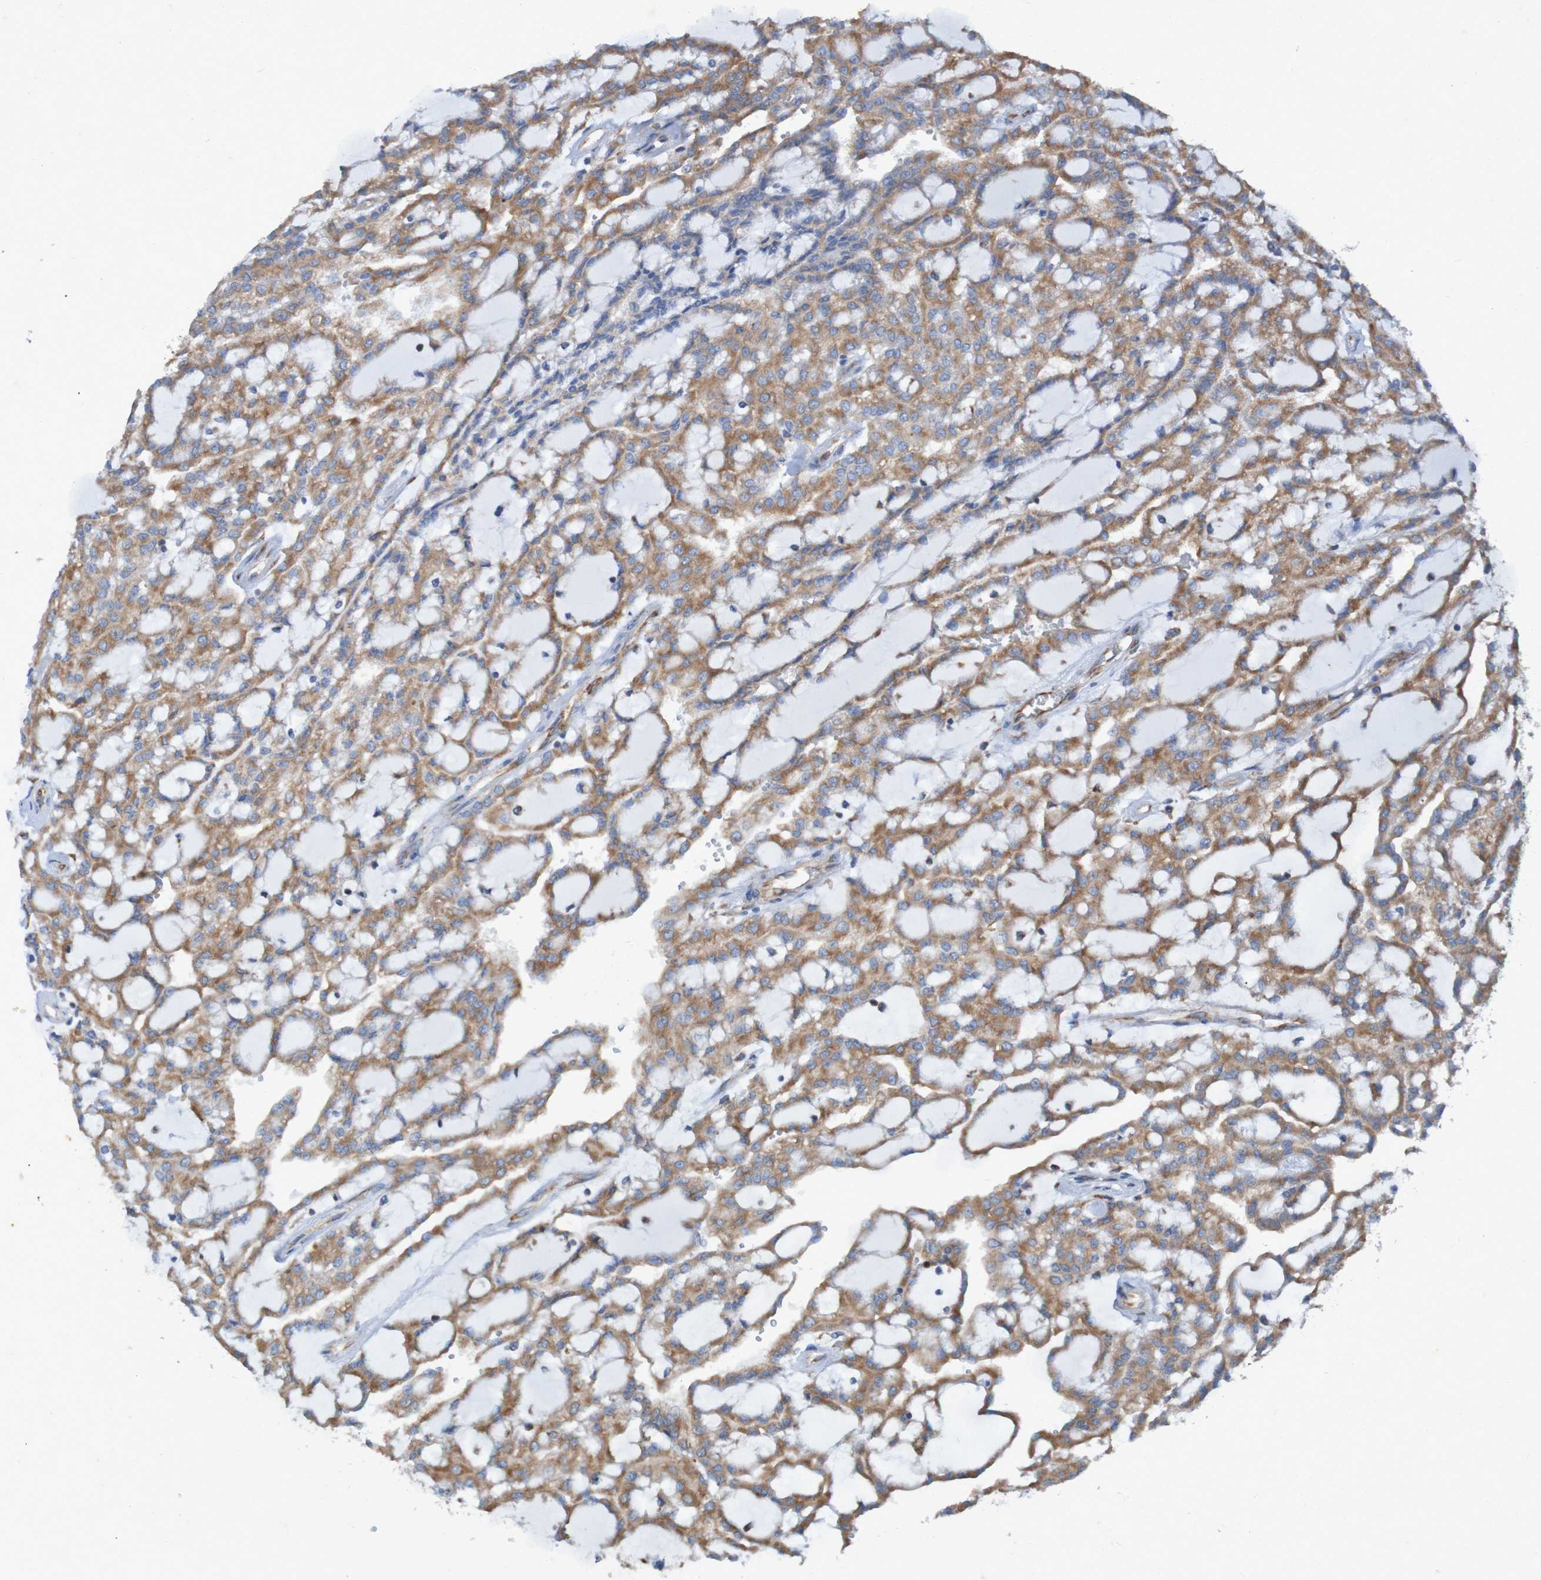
{"staining": {"intensity": "moderate", "quantity": ">75%", "location": "cytoplasmic/membranous"}, "tissue": "renal cancer", "cell_type": "Tumor cells", "image_type": "cancer", "snomed": [{"axis": "morphology", "description": "Adenocarcinoma, NOS"}, {"axis": "topography", "description": "Kidney"}], "caption": "Adenocarcinoma (renal) tissue demonstrates moderate cytoplasmic/membranous expression in about >75% of tumor cells, visualized by immunohistochemistry. (DAB (3,3'-diaminobenzidine) = brown stain, brightfield microscopy at high magnification).", "gene": "RPL10", "patient": {"sex": "male", "age": 63}}